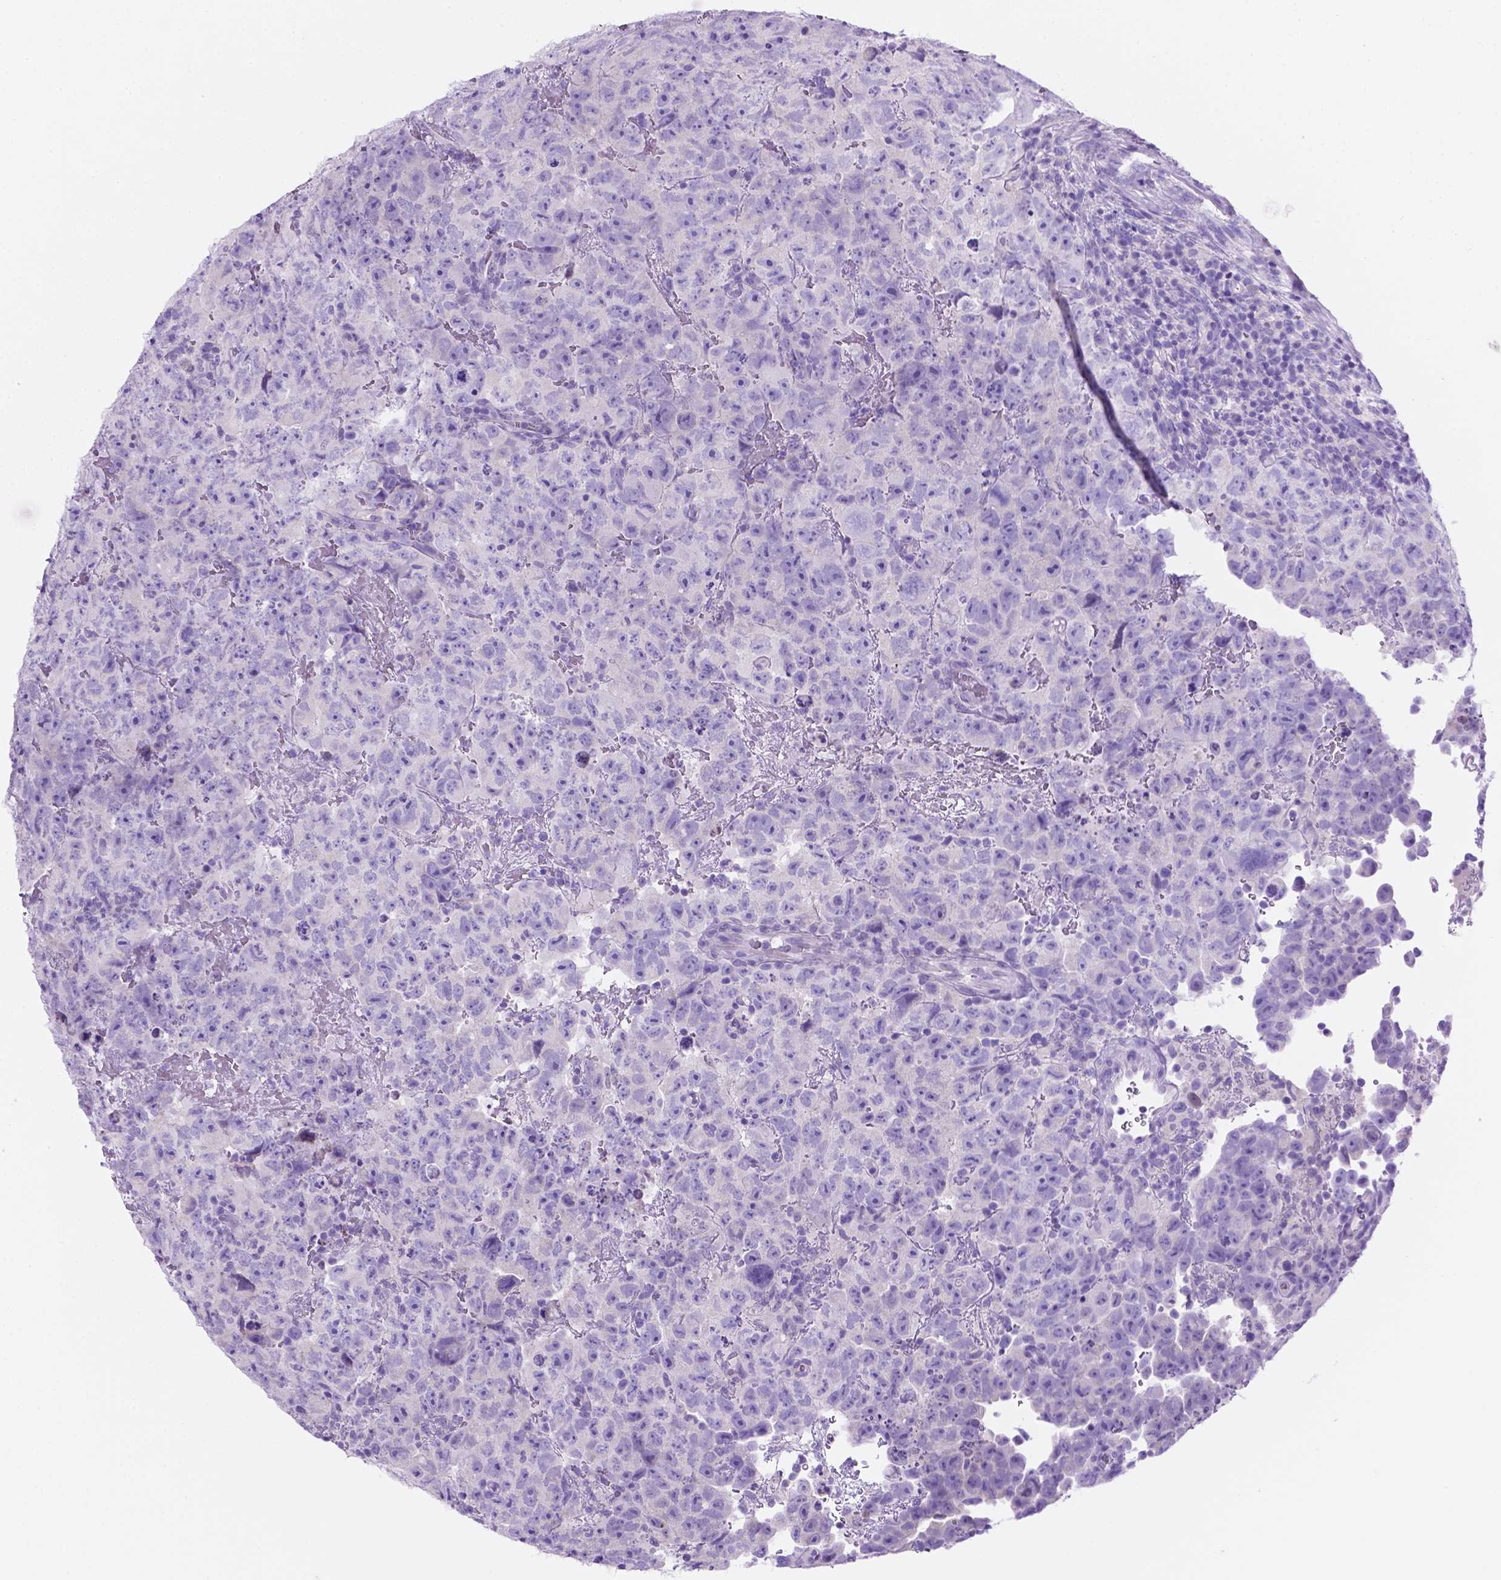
{"staining": {"intensity": "negative", "quantity": "none", "location": "none"}, "tissue": "testis cancer", "cell_type": "Tumor cells", "image_type": "cancer", "snomed": [{"axis": "morphology", "description": "Carcinoma, Embryonal, NOS"}, {"axis": "topography", "description": "Testis"}], "caption": "High magnification brightfield microscopy of testis embryonal carcinoma stained with DAB (3,3'-diaminobenzidine) (brown) and counterstained with hematoxylin (blue): tumor cells show no significant positivity.", "gene": "TMEM210", "patient": {"sex": "male", "age": 24}}